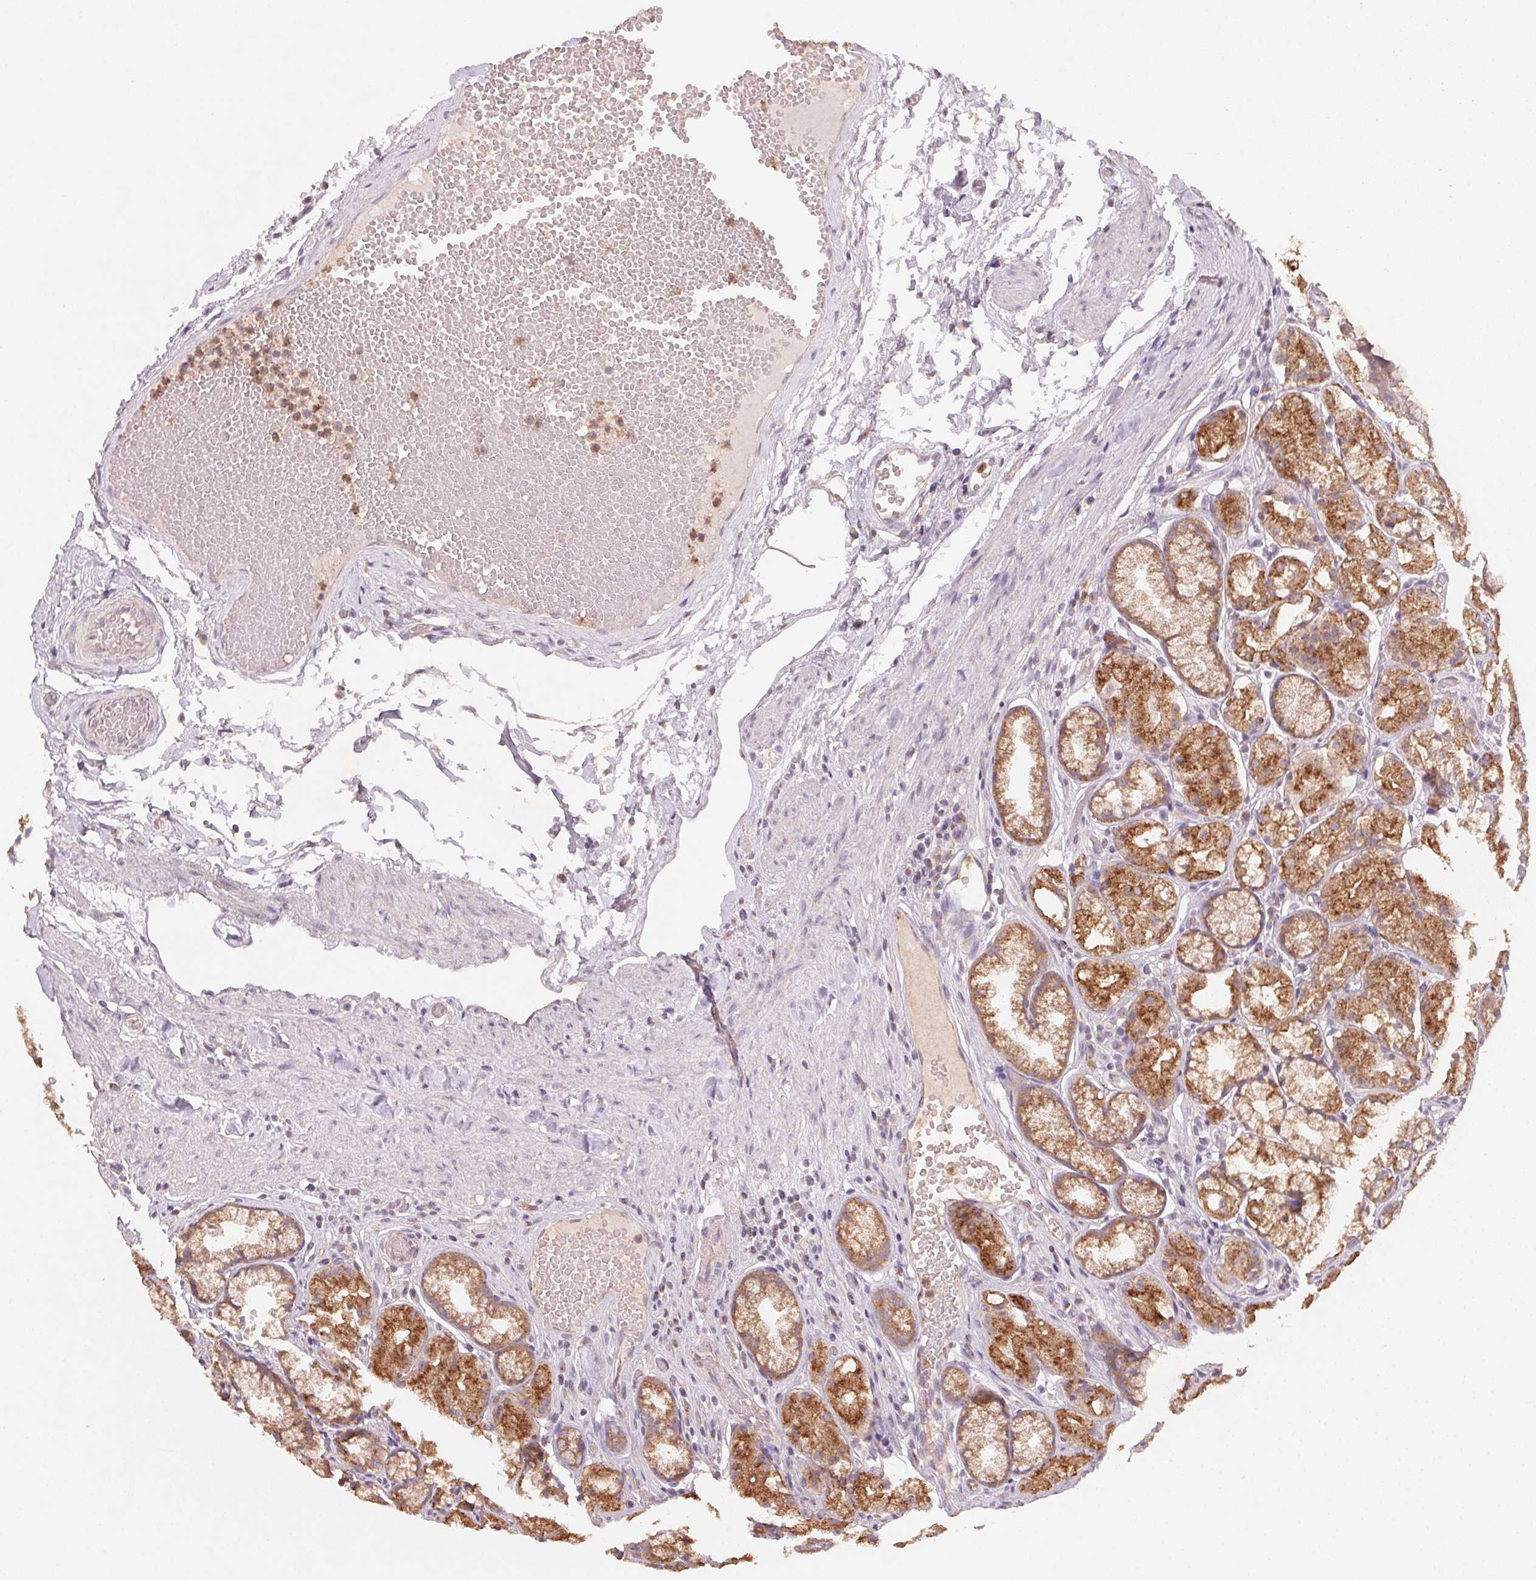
{"staining": {"intensity": "moderate", "quantity": ">75%", "location": "cytoplasmic/membranous"}, "tissue": "stomach", "cell_type": "Glandular cells", "image_type": "normal", "snomed": [{"axis": "morphology", "description": "Normal tissue, NOS"}, {"axis": "topography", "description": "Stomach"}], "caption": "The image shows immunohistochemical staining of unremarkable stomach. There is moderate cytoplasmic/membranous positivity is appreciated in about >75% of glandular cells.", "gene": "AP1S1", "patient": {"sex": "male", "age": 70}}